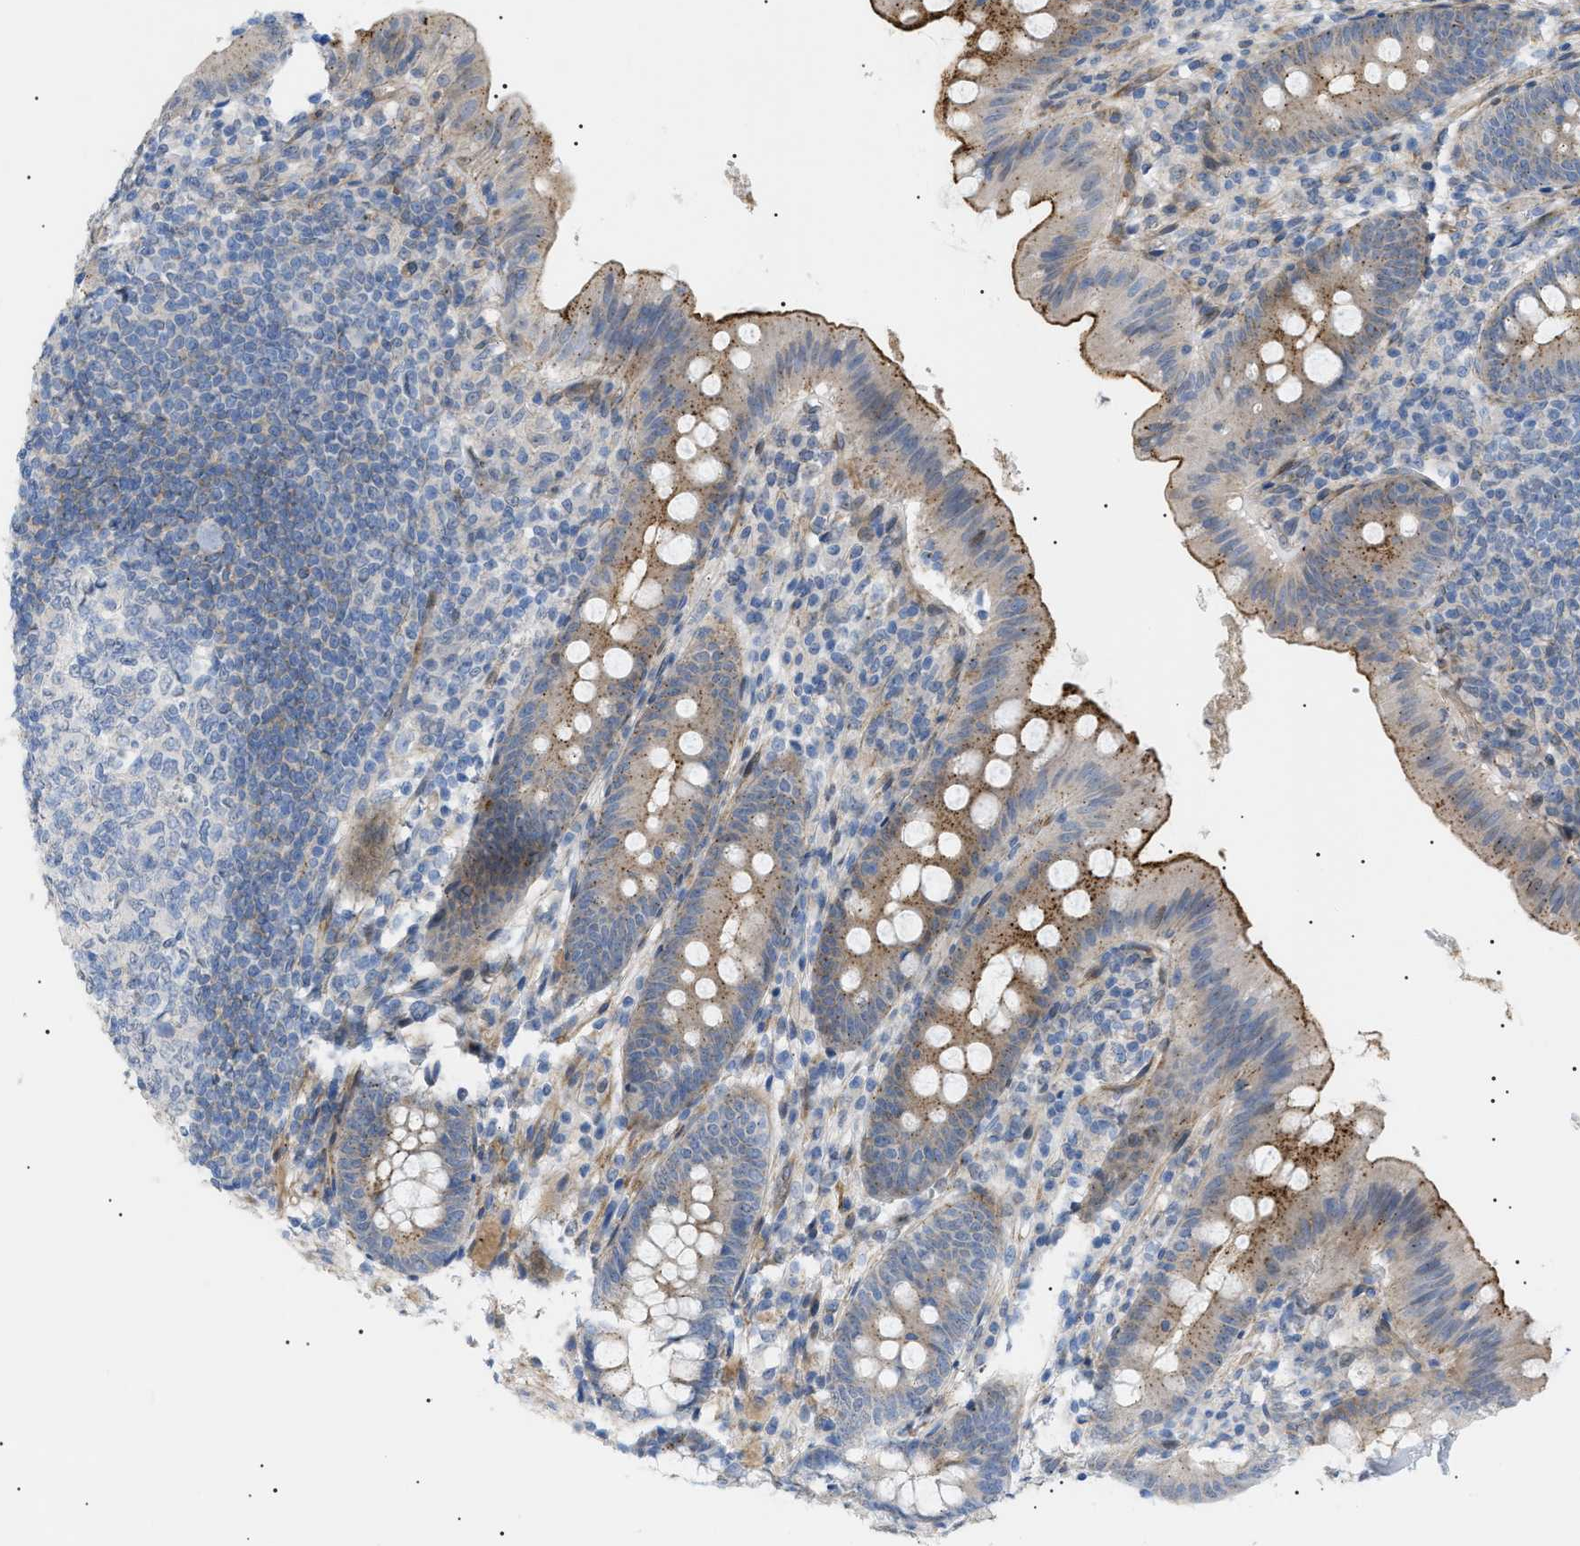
{"staining": {"intensity": "moderate", "quantity": ">75%", "location": "cytoplasmic/membranous"}, "tissue": "appendix", "cell_type": "Glandular cells", "image_type": "normal", "snomed": [{"axis": "morphology", "description": "Normal tissue, NOS"}, {"axis": "topography", "description": "Appendix"}], "caption": "Appendix stained with immunohistochemistry (IHC) displays moderate cytoplasmic/membranous positivity in approximately >75% of glandular cells.", "gene": "SFXN5", "patient": {"sex": "male", "age": 56}}